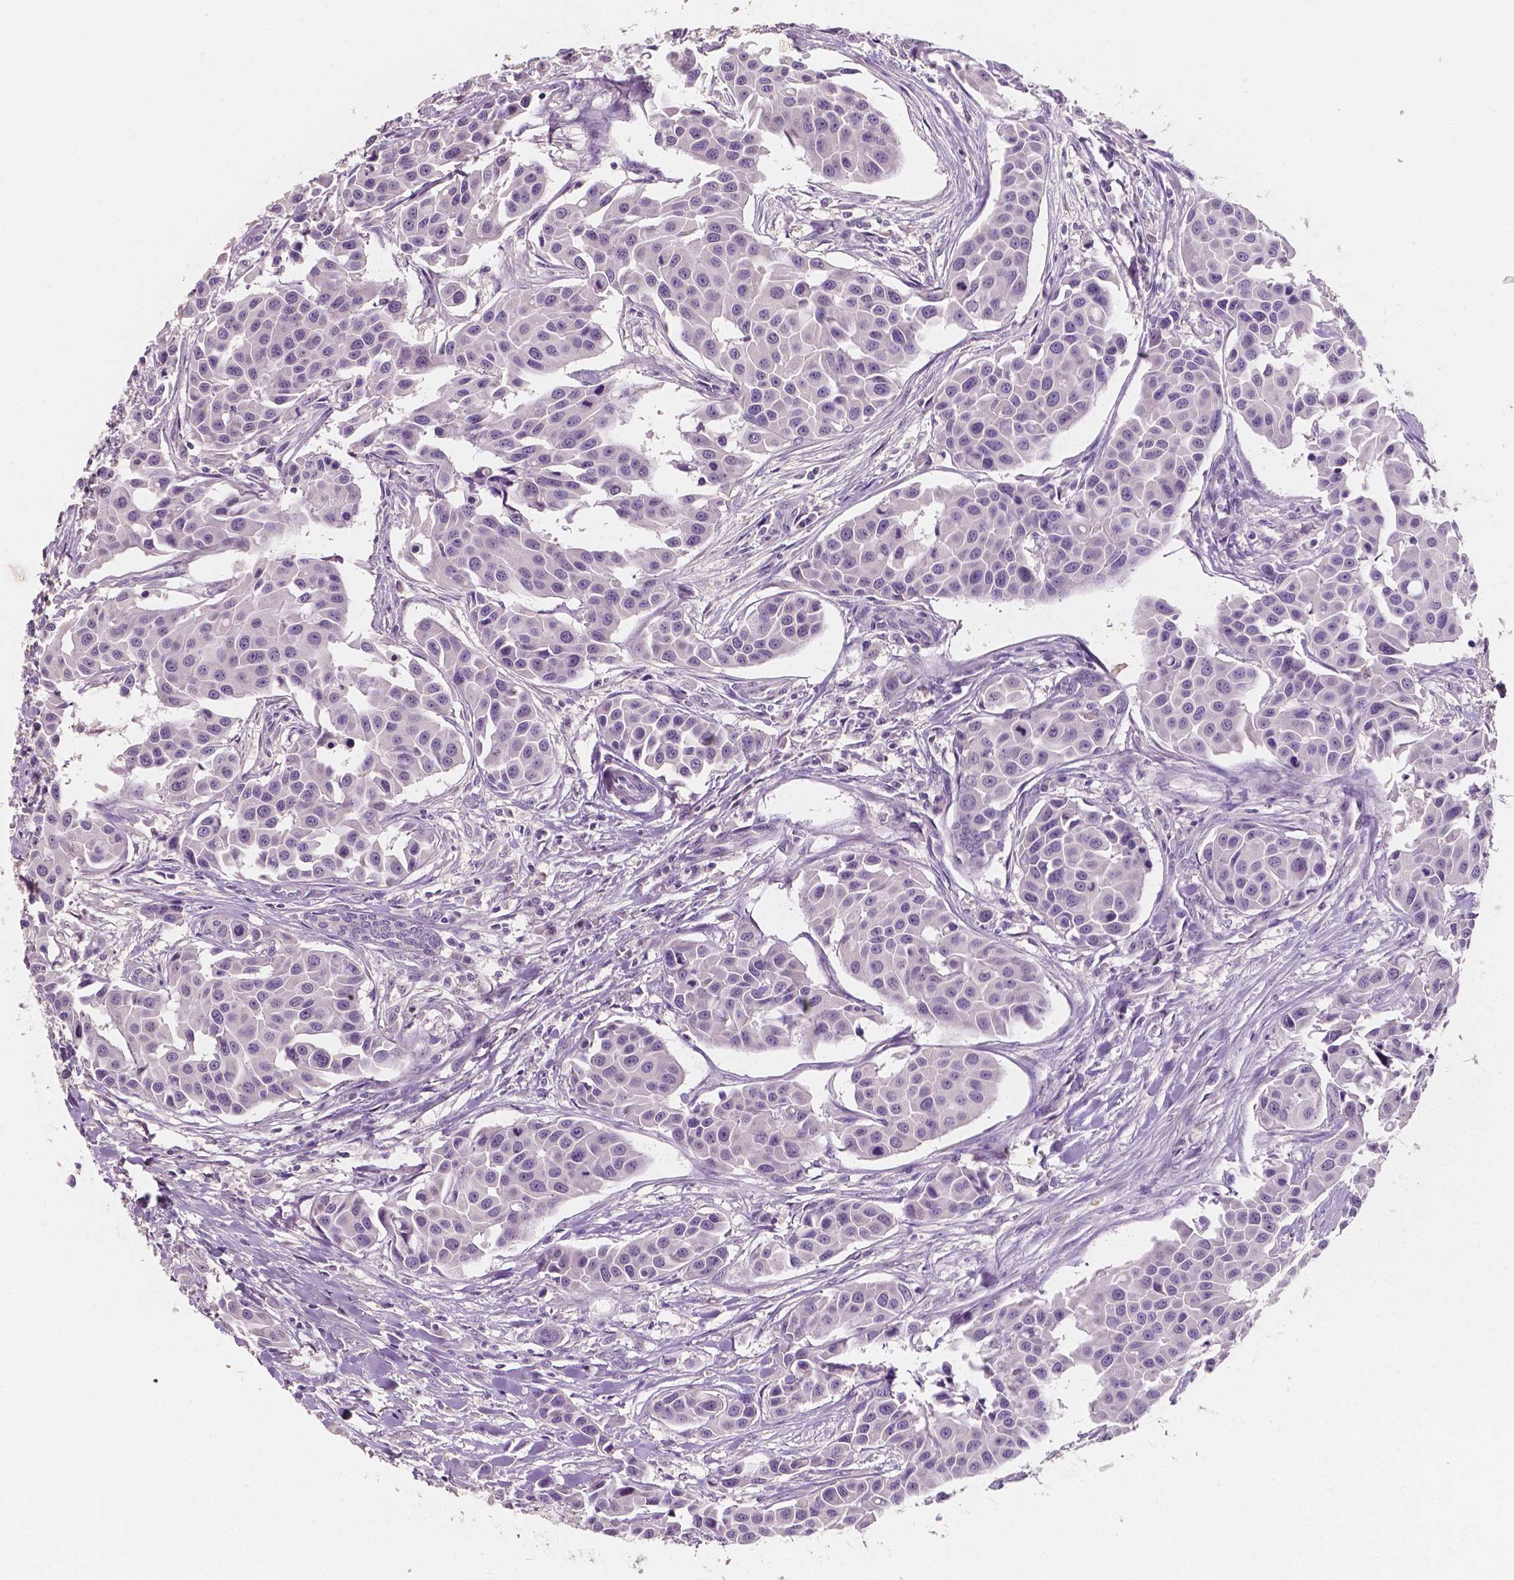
{"staining": {"intensity": "negative", "quantity": "none", "location": "none"}, "tissue": "head and neck cancer", "cell_type": "Tumor cells", "image_type": "cancer", "snomed": [{"axis": "morphology", "description": "Adenocarcinoma, NOS"}, {"axis": "topography", "description": "Head-Neck"}], "caption": "A micrograph of human head and neck cancer (adenocarcinoma) is negative for staining in tumor cells. The staining was performed using DAB (3,3'-diaminobenzidine) to visualize the protein expression in brown, while the nuclei were stained in blue with hematoxylin (Magnification: 20x).", "gene": "TAL1", "patient": {"sex": "male", "age": 76}}